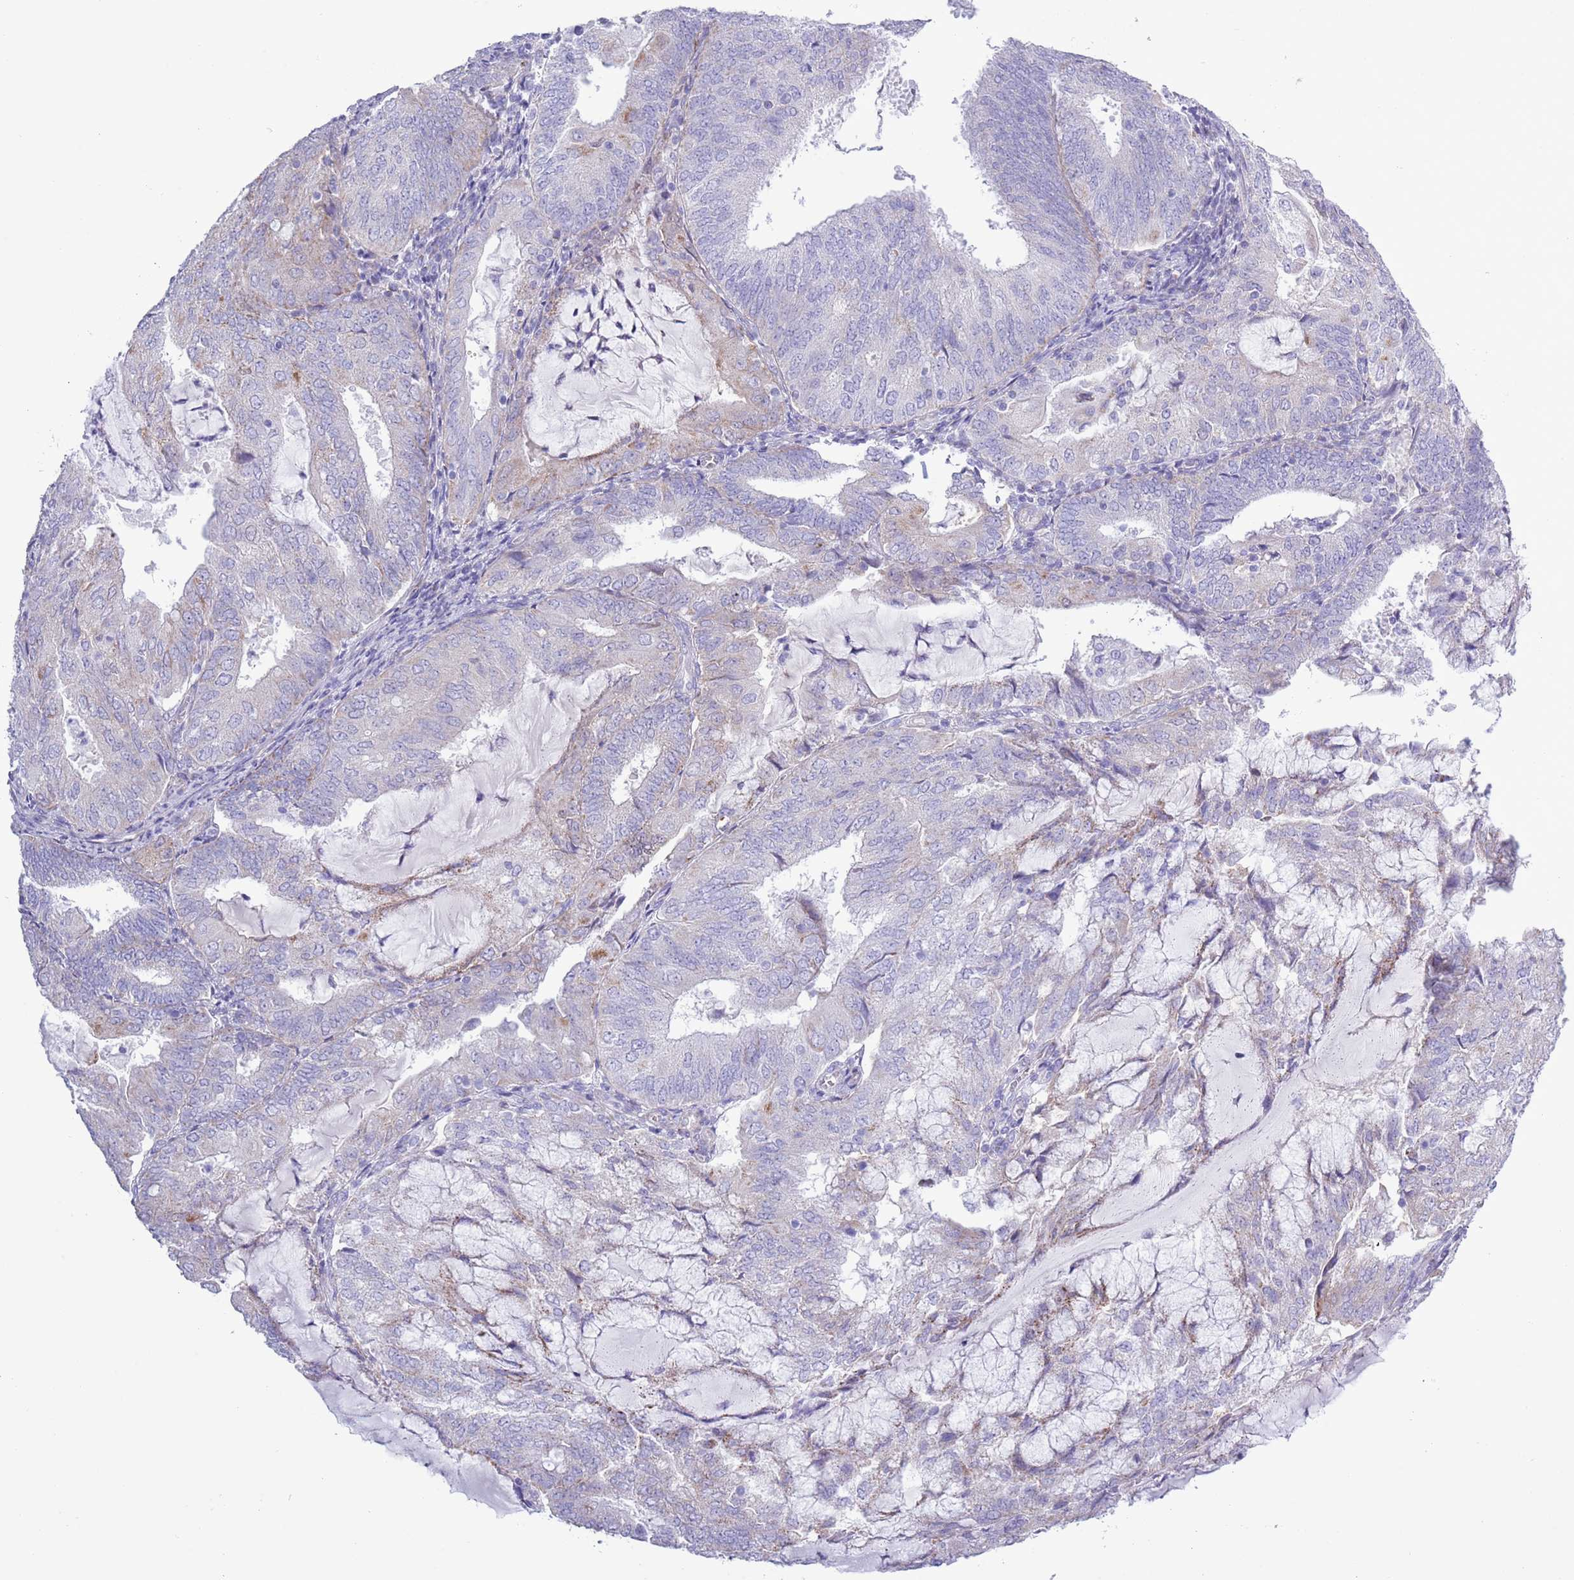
{"staining": {"intensity": "weak", "quantity": "<25%", "location": "cytoplasmic/membranous"}, "tissue": "endometrial cancer", "cell_type": "Tumor cells", "image_type": "cancer", "snomed": [{"axis": "morphology", "description": "Adenocarcinoma, NOS"}, {"axis": "topography", "description": "Endometrium"}], "caption": "A high-resolution photomicrograph shows immunohistochemistry (IHC) staining of endometrial cancer, which exhibits no significant expression in tumor cells.", "gene": "MOCOS", "patient": {"sex": "female", "age": 81}}